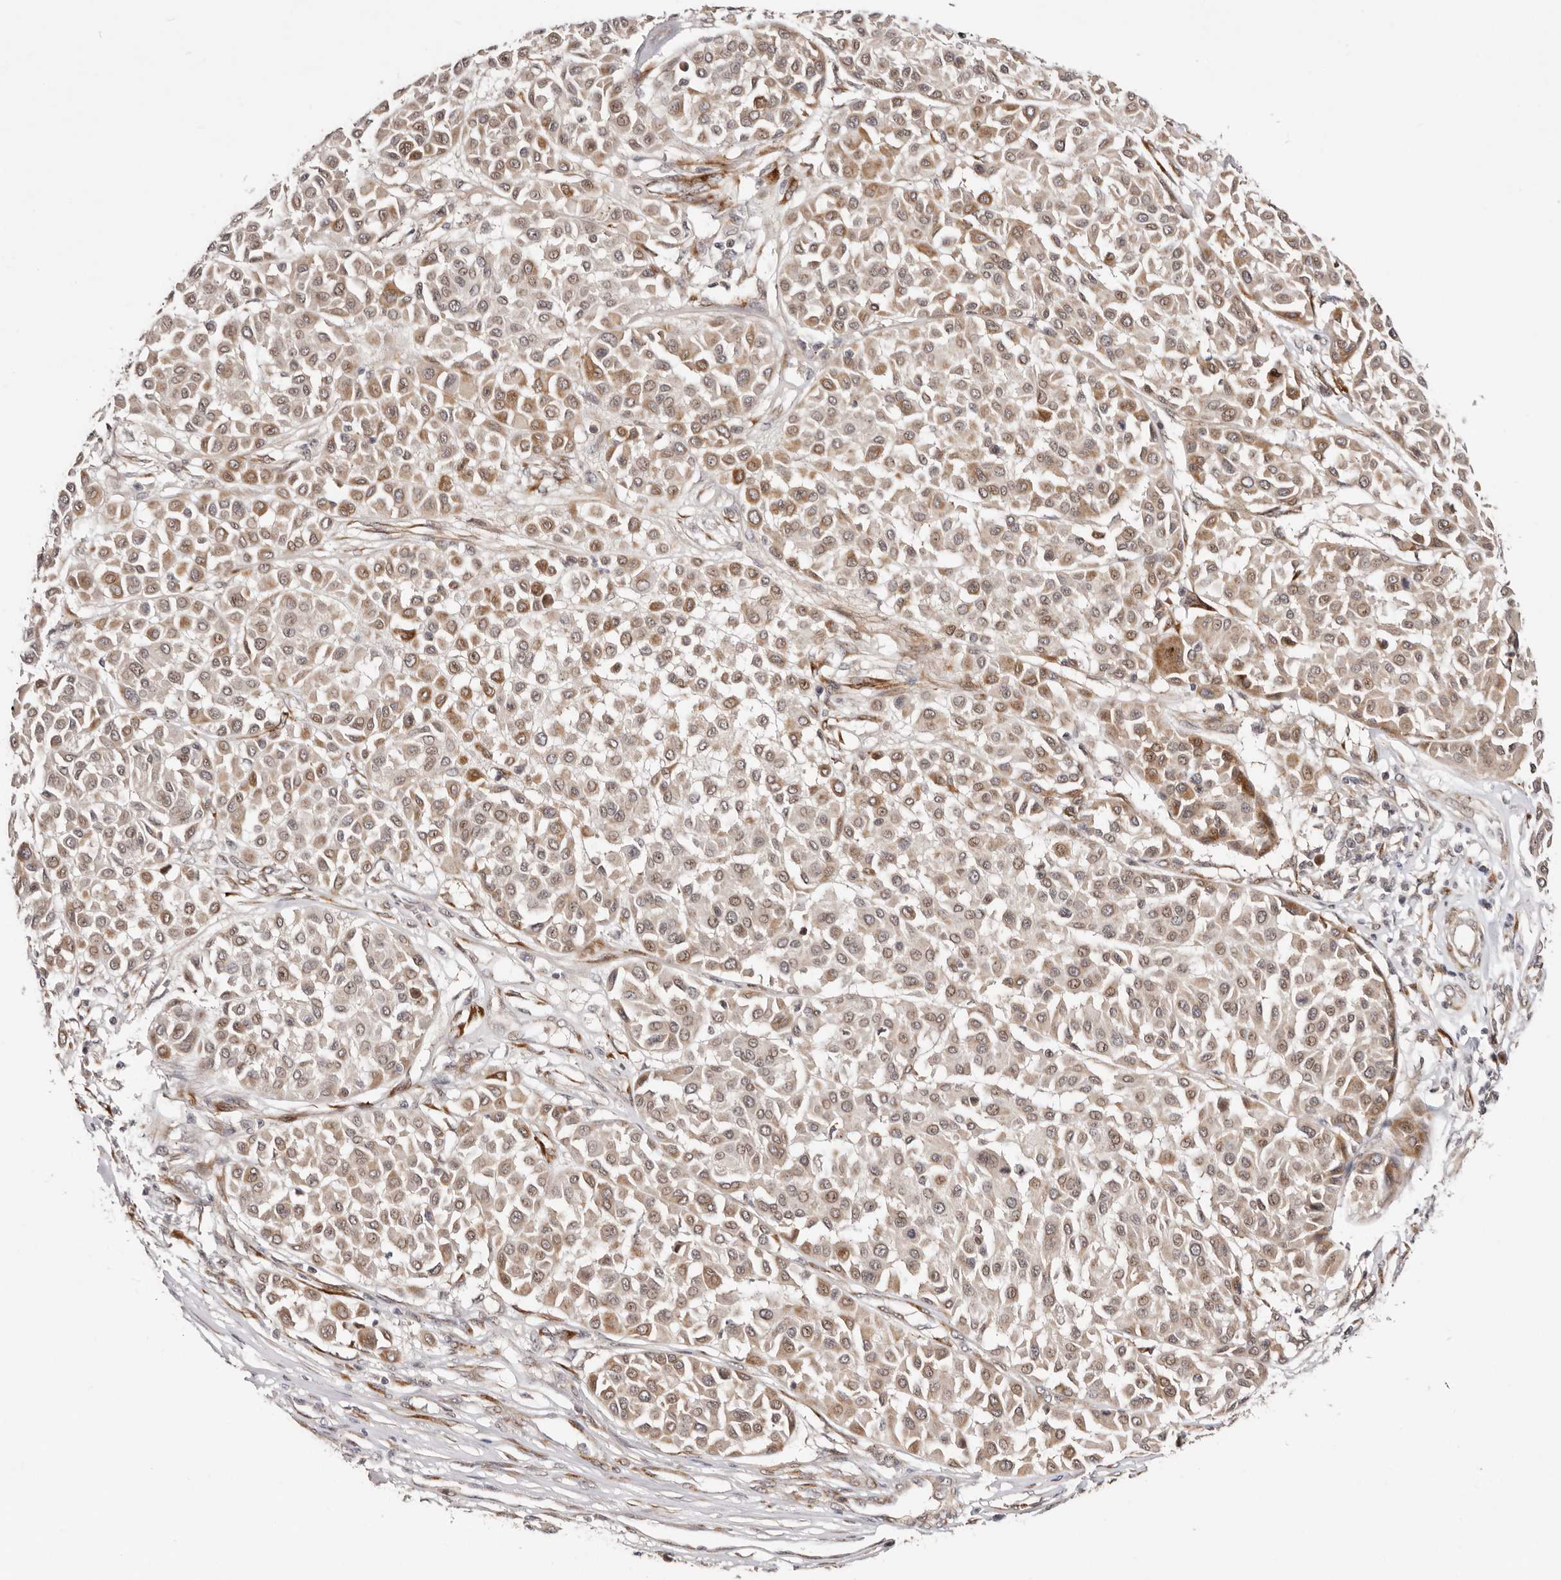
{"staining": {"intensity": "weak", "quantity": ">75%", "location": "cytoplasmic/membranous"}, "tissue": "melanoma", "cell_type": "Tumor cells", "image_type": "cancer", "snomed": [{"axis": "morphology", "description": "Malignant melanoma, Metastatic site"}, {"axis": "topography", "description": "Soft tissue"}], "caption": "Brown immunohistochemical staining in melanoma shows weak cytoplasmic/membranous expression in approximately >75% of tumor cells.", "gene": "SRCAP", "patient": {"sex": "male", "age": 41}}